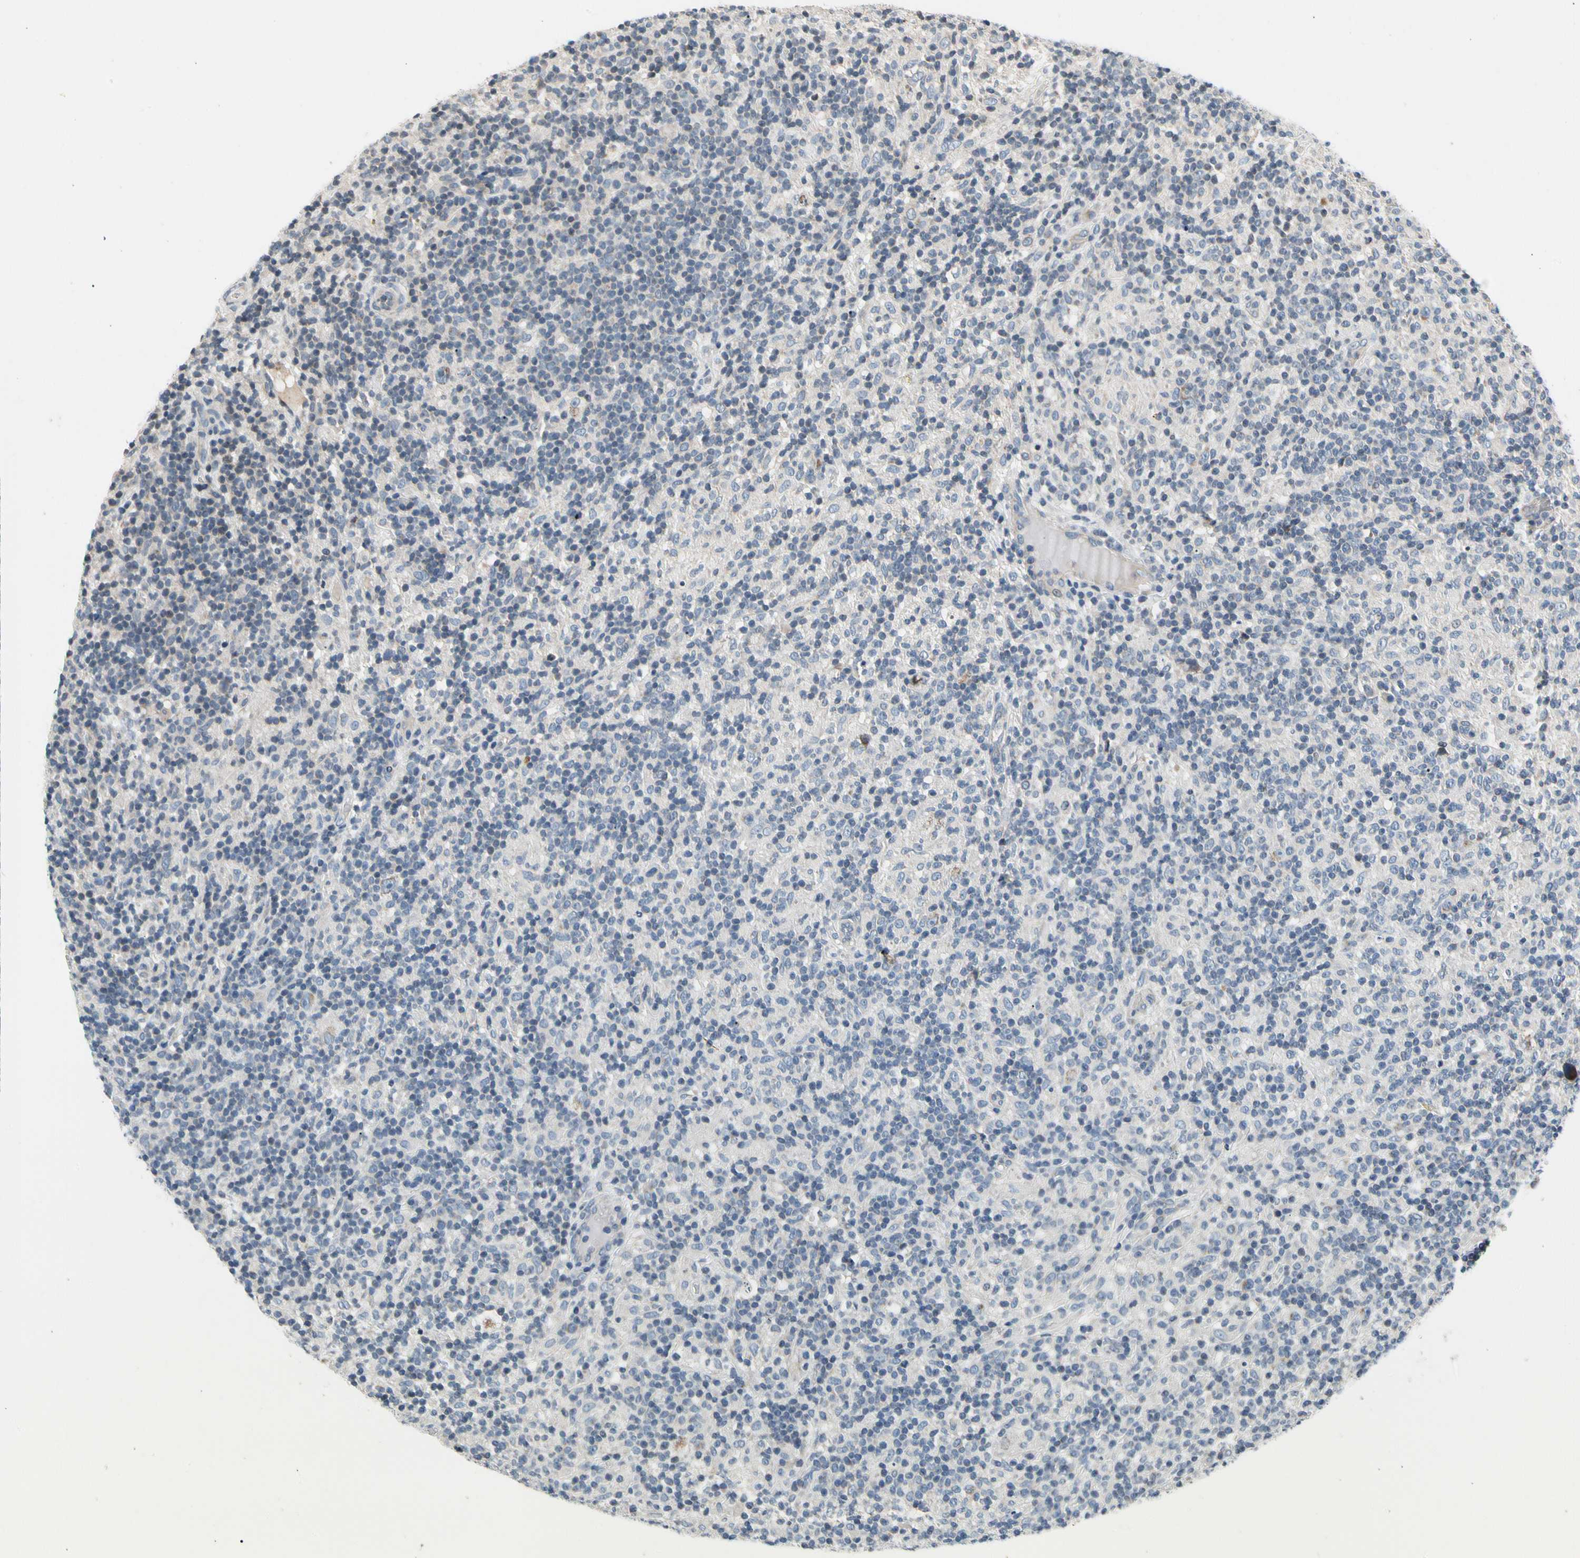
{"staining": {"intensity": "negative", "quantity": "none", "location": "none"}, "tissue": "lymphoma", "cell_type": "Tumor cells", "image_type": "cancer", "snomed": [{"axis": "morphology", "description": "Hodgkin's disease, NOS"}, {"axis": "topography", "description": "Lymph node"}], "caption": "DAB (3,3'-diaminobenzidine) immunohistochemical staining of human lymphoma reveals no significant positivity in tumor cells. Nuclei are stained in blue.", "gene": "SOX30", "patient": {"sex": "male", "age": 70}}